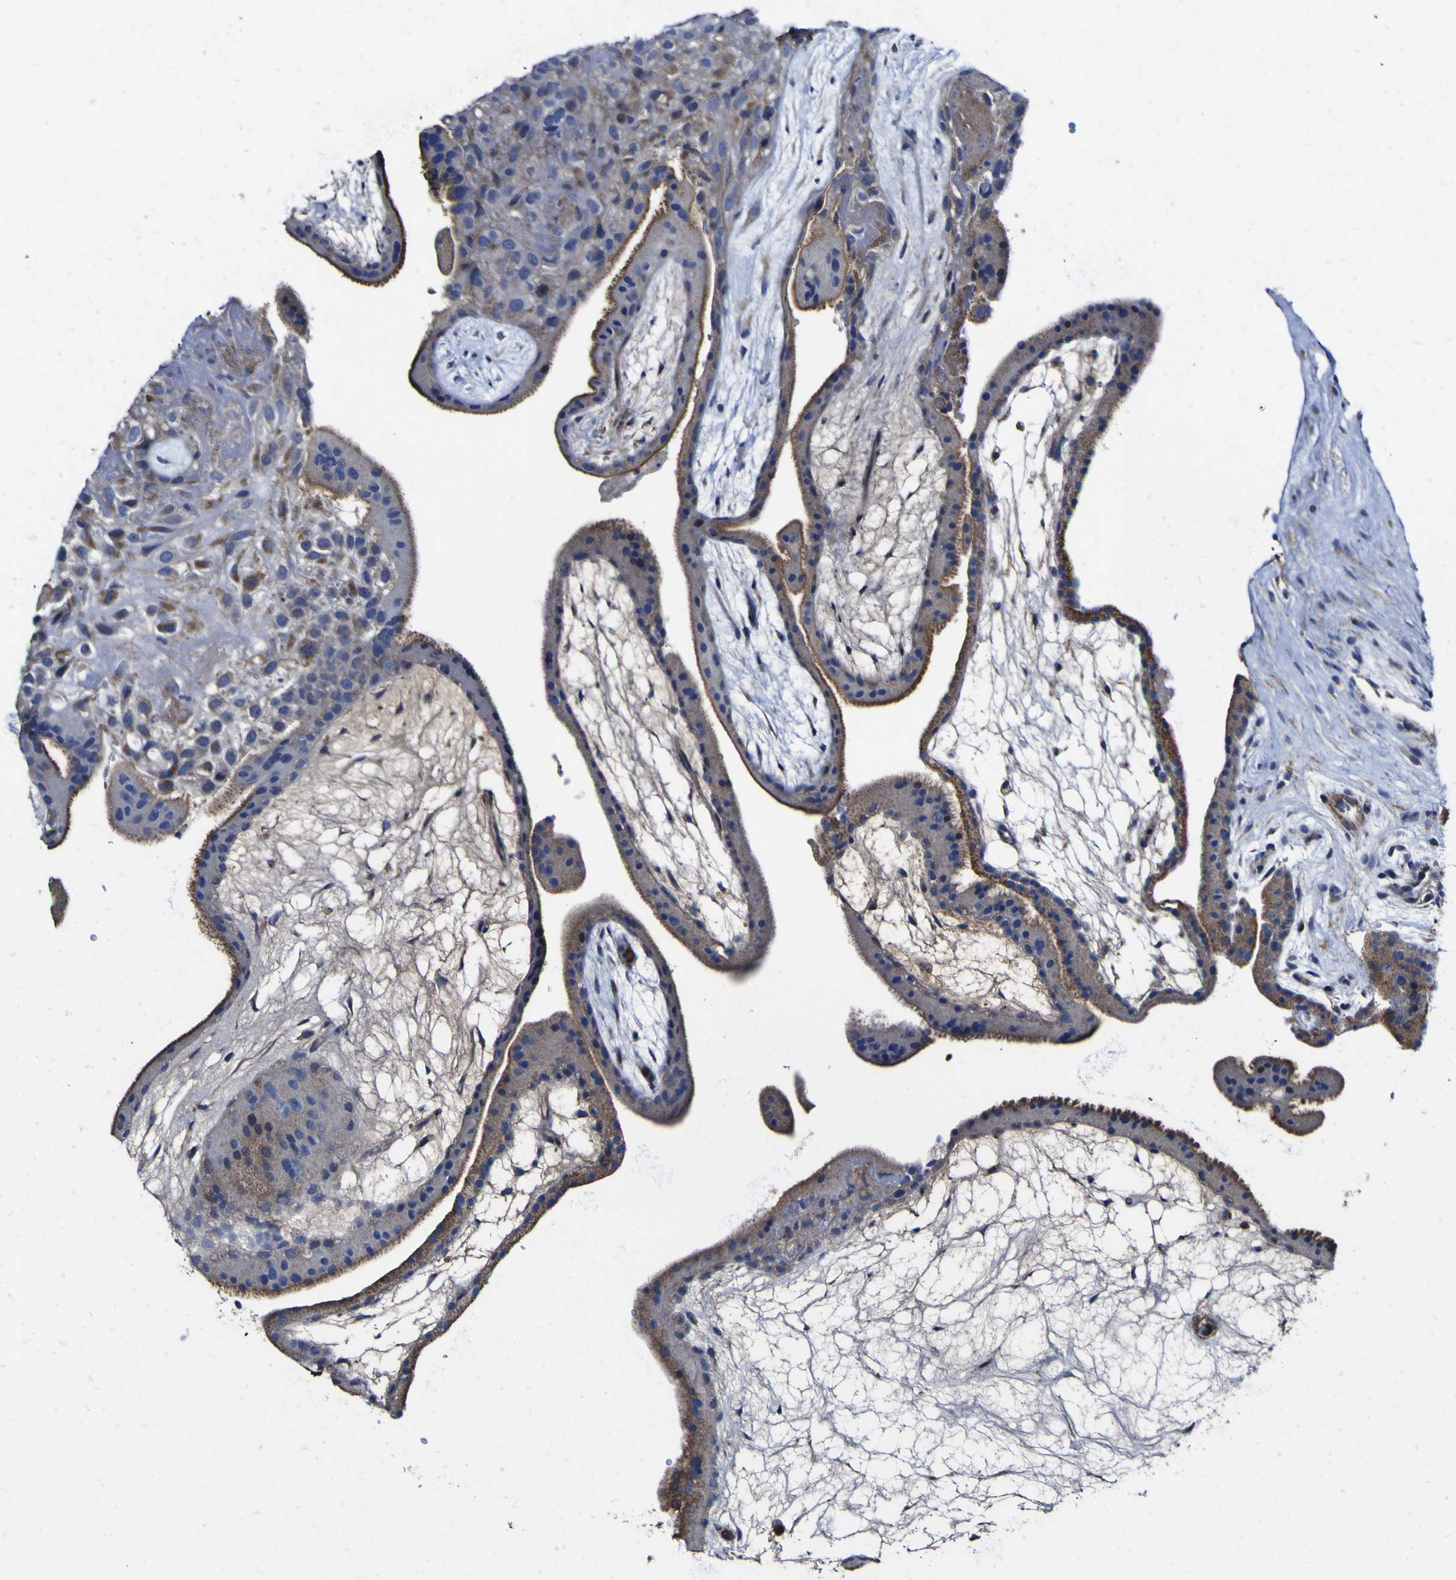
{"staining": {"intensity": "moderate", "quantity": "25%-75%", "location": "cytoplasmic/membranous"}, "tissue": "placenta", "cell_type": "Trophoblastic cells", "image_type": "normal", "snomed": [{"axis": "morphology", "description": "Normal tissue, NOS"}, {"axis": "topography", "description": "Placenta"}], "caption": "Brown immunohistochemical staining in benign placenta demonstrates moderate cytoplasmic/membranous expression in about 25%-75% of trophoblastic cells. Ihc stains the protein of interest in brown and the nuclei are stained blue.", "gene": "CCDC90B", "patient": {"sex": "female", "age": 19}}